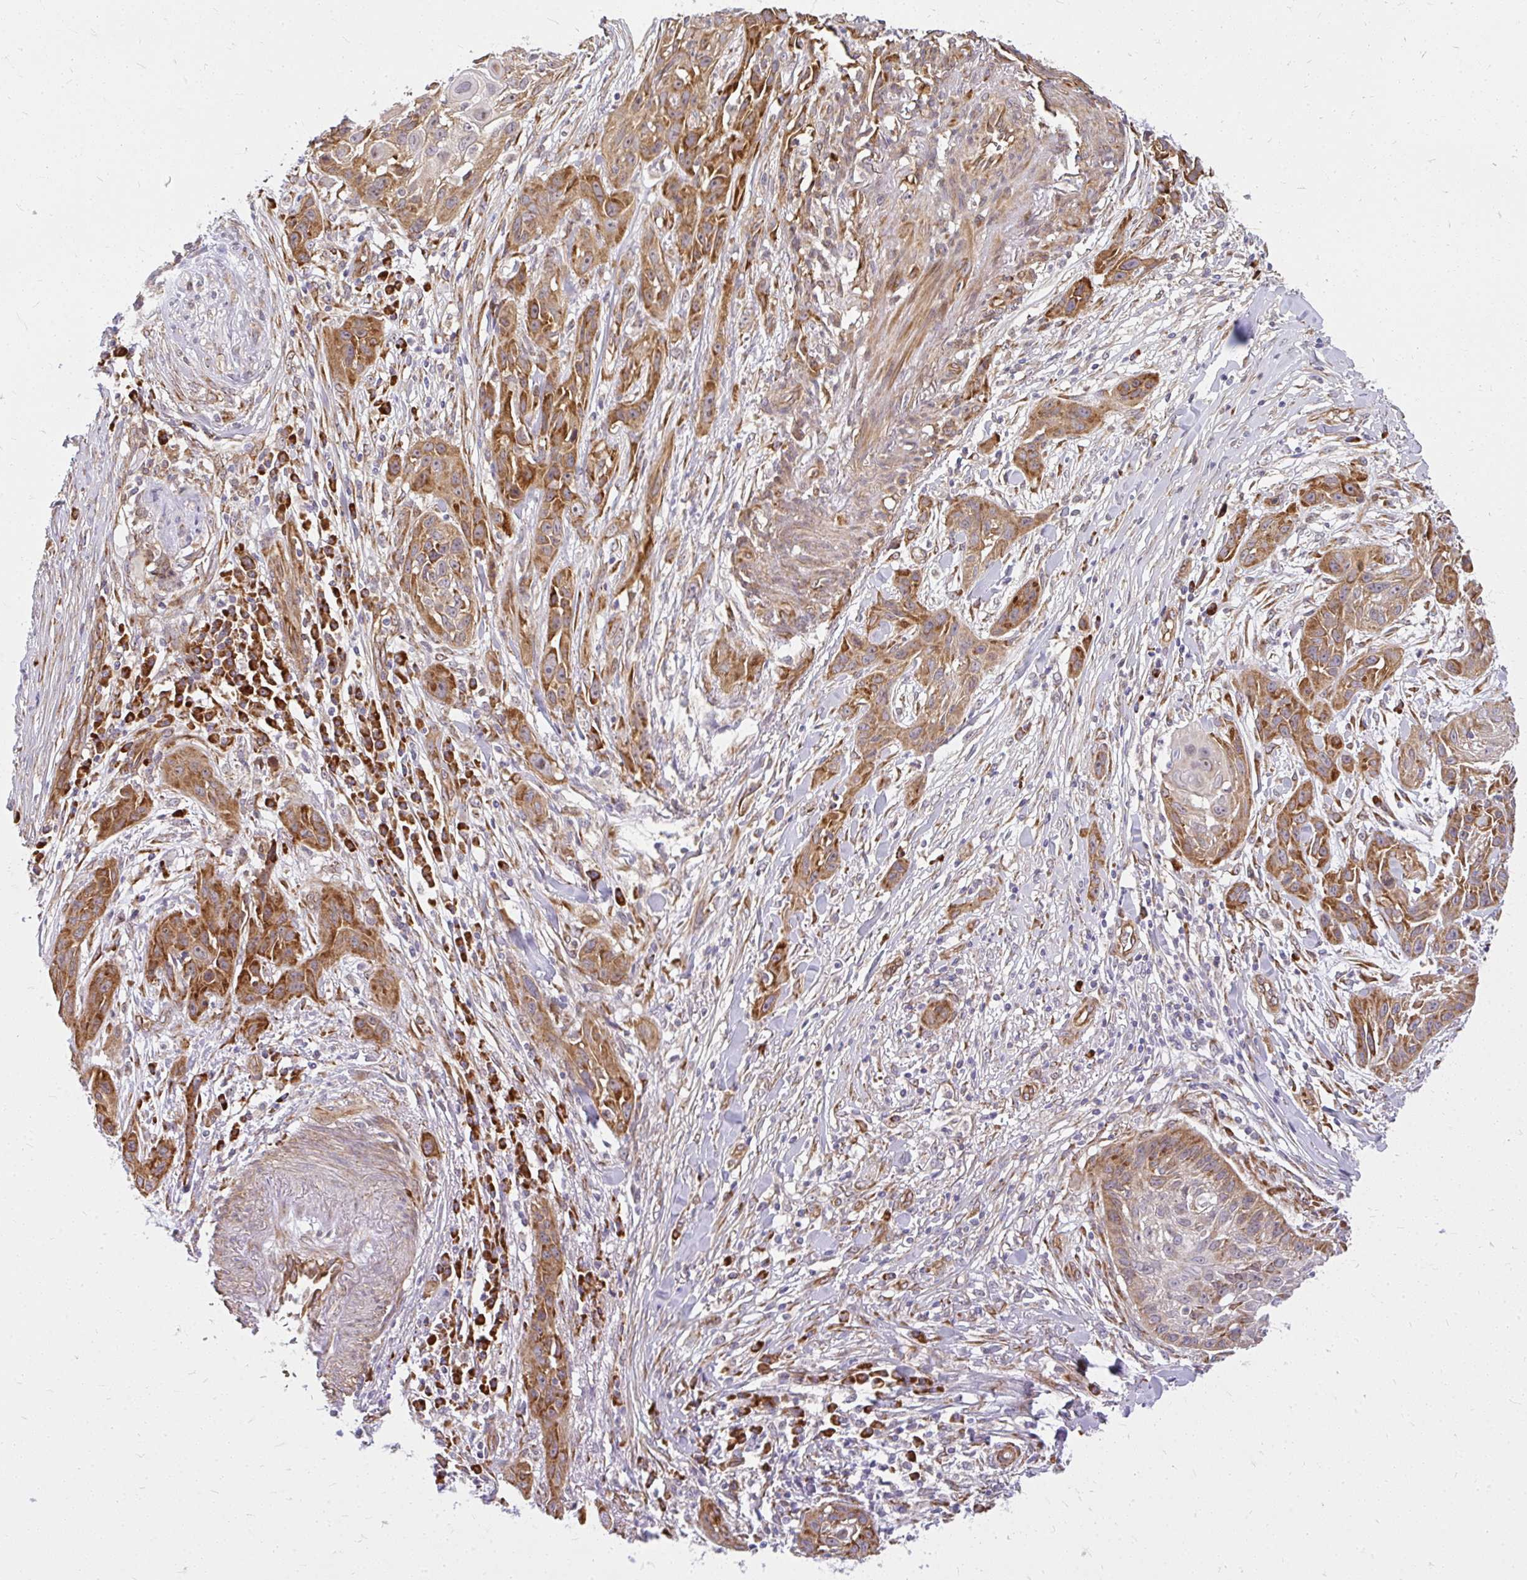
{"staining": {"intensity": "strong", "quantity": "25%-75%", "location": "cytoplasmic/membranous"}, "tissue": "skin cancer", "cell_type": "Tumor cells", "image_type": "cancer", "snomed": [{"axis": "morphology", "description": "Squamous cell carcinoma, NOS"}, {"axis": "topography", "description": "Skin"}, {"axis": "topography", "description": "Vulva"}], "caption": "This image displays skin cancer stained with immunohistochemistry (IHC) to label a protein in brown. The cytoplasmic/membranous of tumor cells show strong positivity for the protein. Nuclei are counter-stained blue.", "gene": "RSKR", "patient": {"sex": "female", "age": 83}}